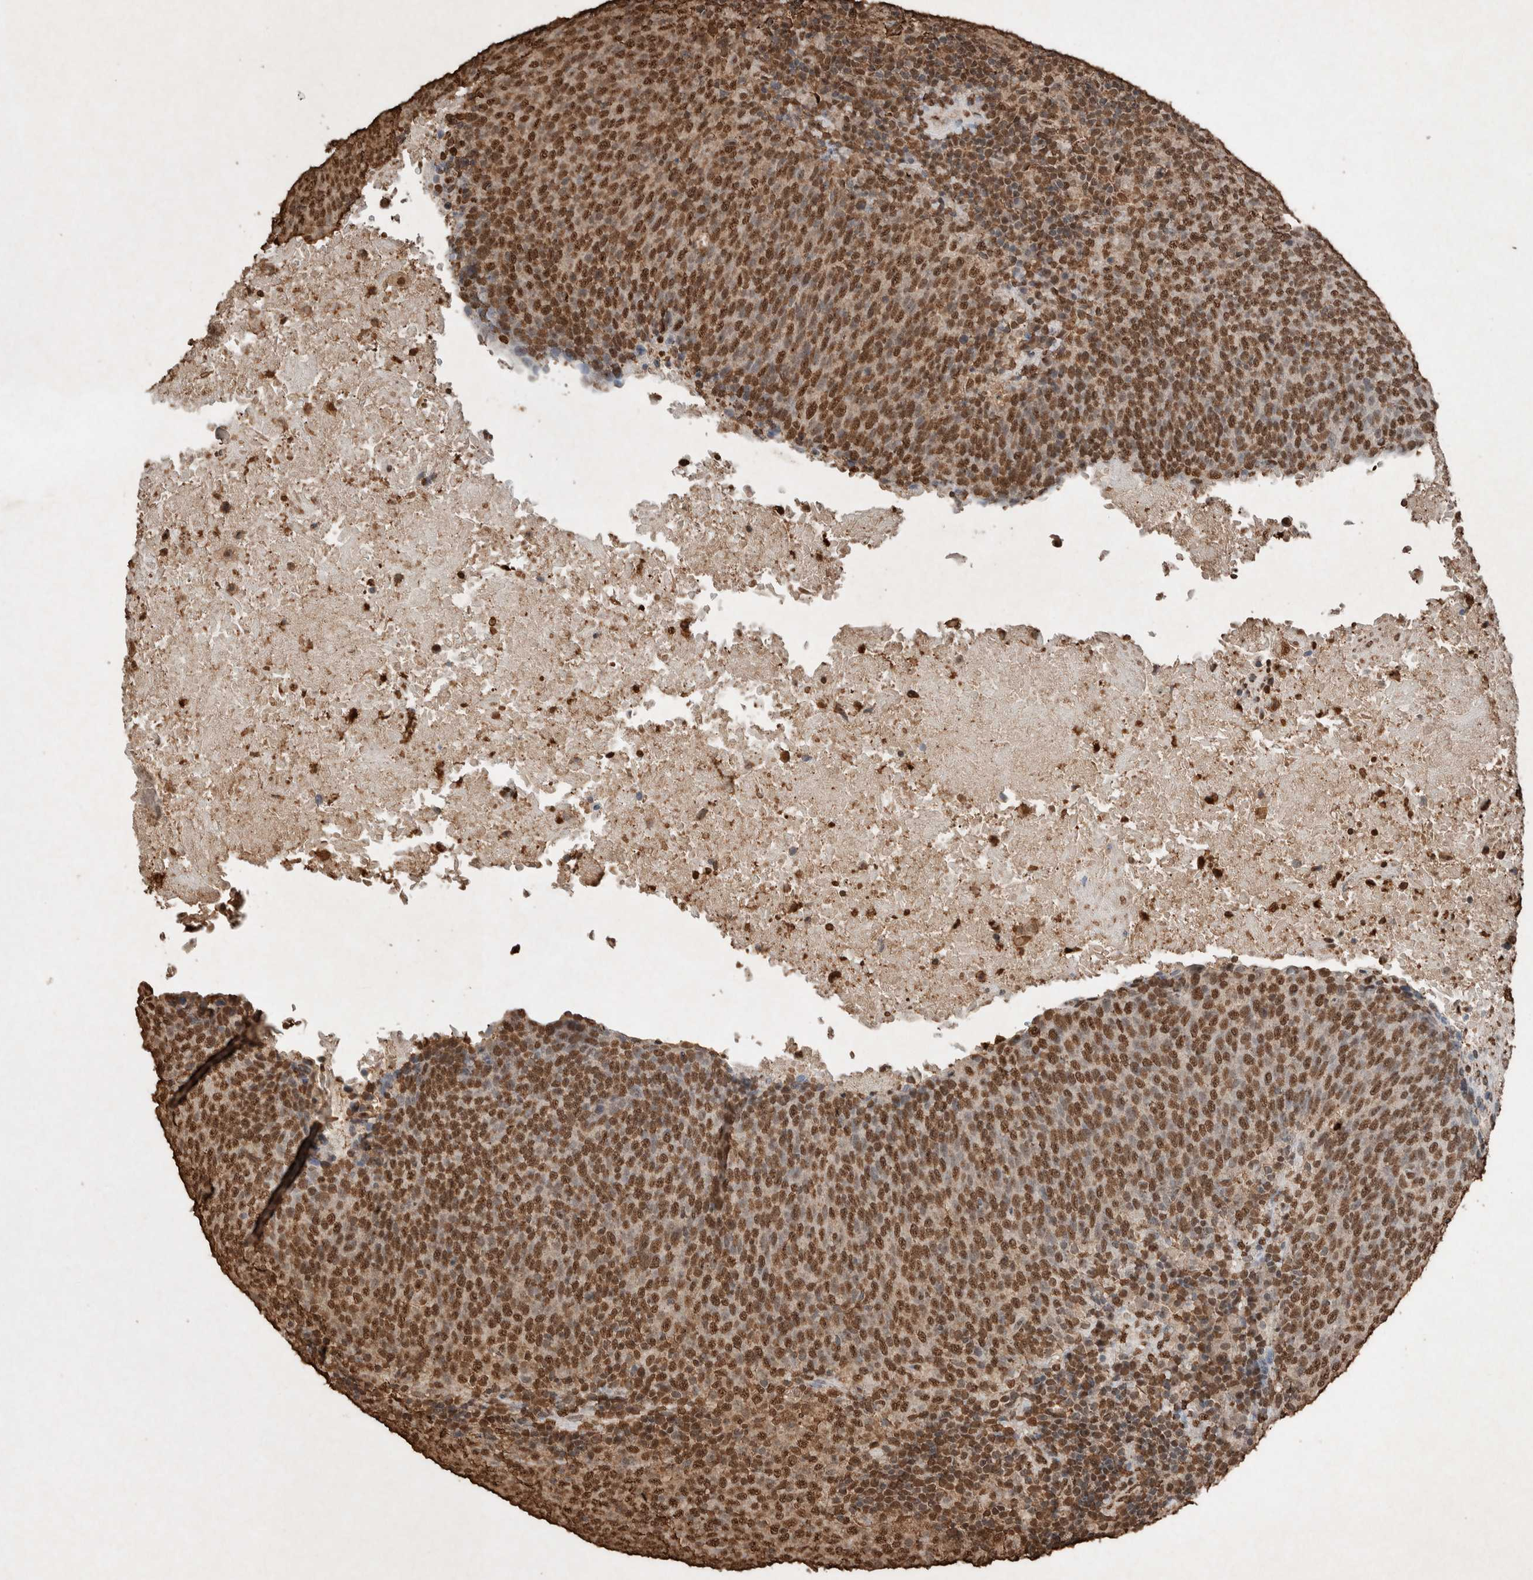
{"staining": {"intensity": "strong", "quantity": ">75%", "location": "nuclear"}, "tissue": "head and neck cancer", "cell_type": "Tumor cells", "image_type": "cancer", "snomed": [{"axis": "morphology", "description": "Squamous cell carcinoma, NOS"}, {"axis": "morphology", "description": "Squamous cell carcinoma, metastatic, NOS"}, {"axis": "topography", "description": "Lymph node"}, {"axis": "topography", "description": "Head-Neck"}], "caption": "IHC histopathology image of human head and neck metastatic squamous cell carcinoma stained for a protein (brown), which demonstrates high levels of strong nuclear expression in approximately >75% of tumor cells.", "gene": "FSTL3", "patient": {"sex": "male", "age": 62}}